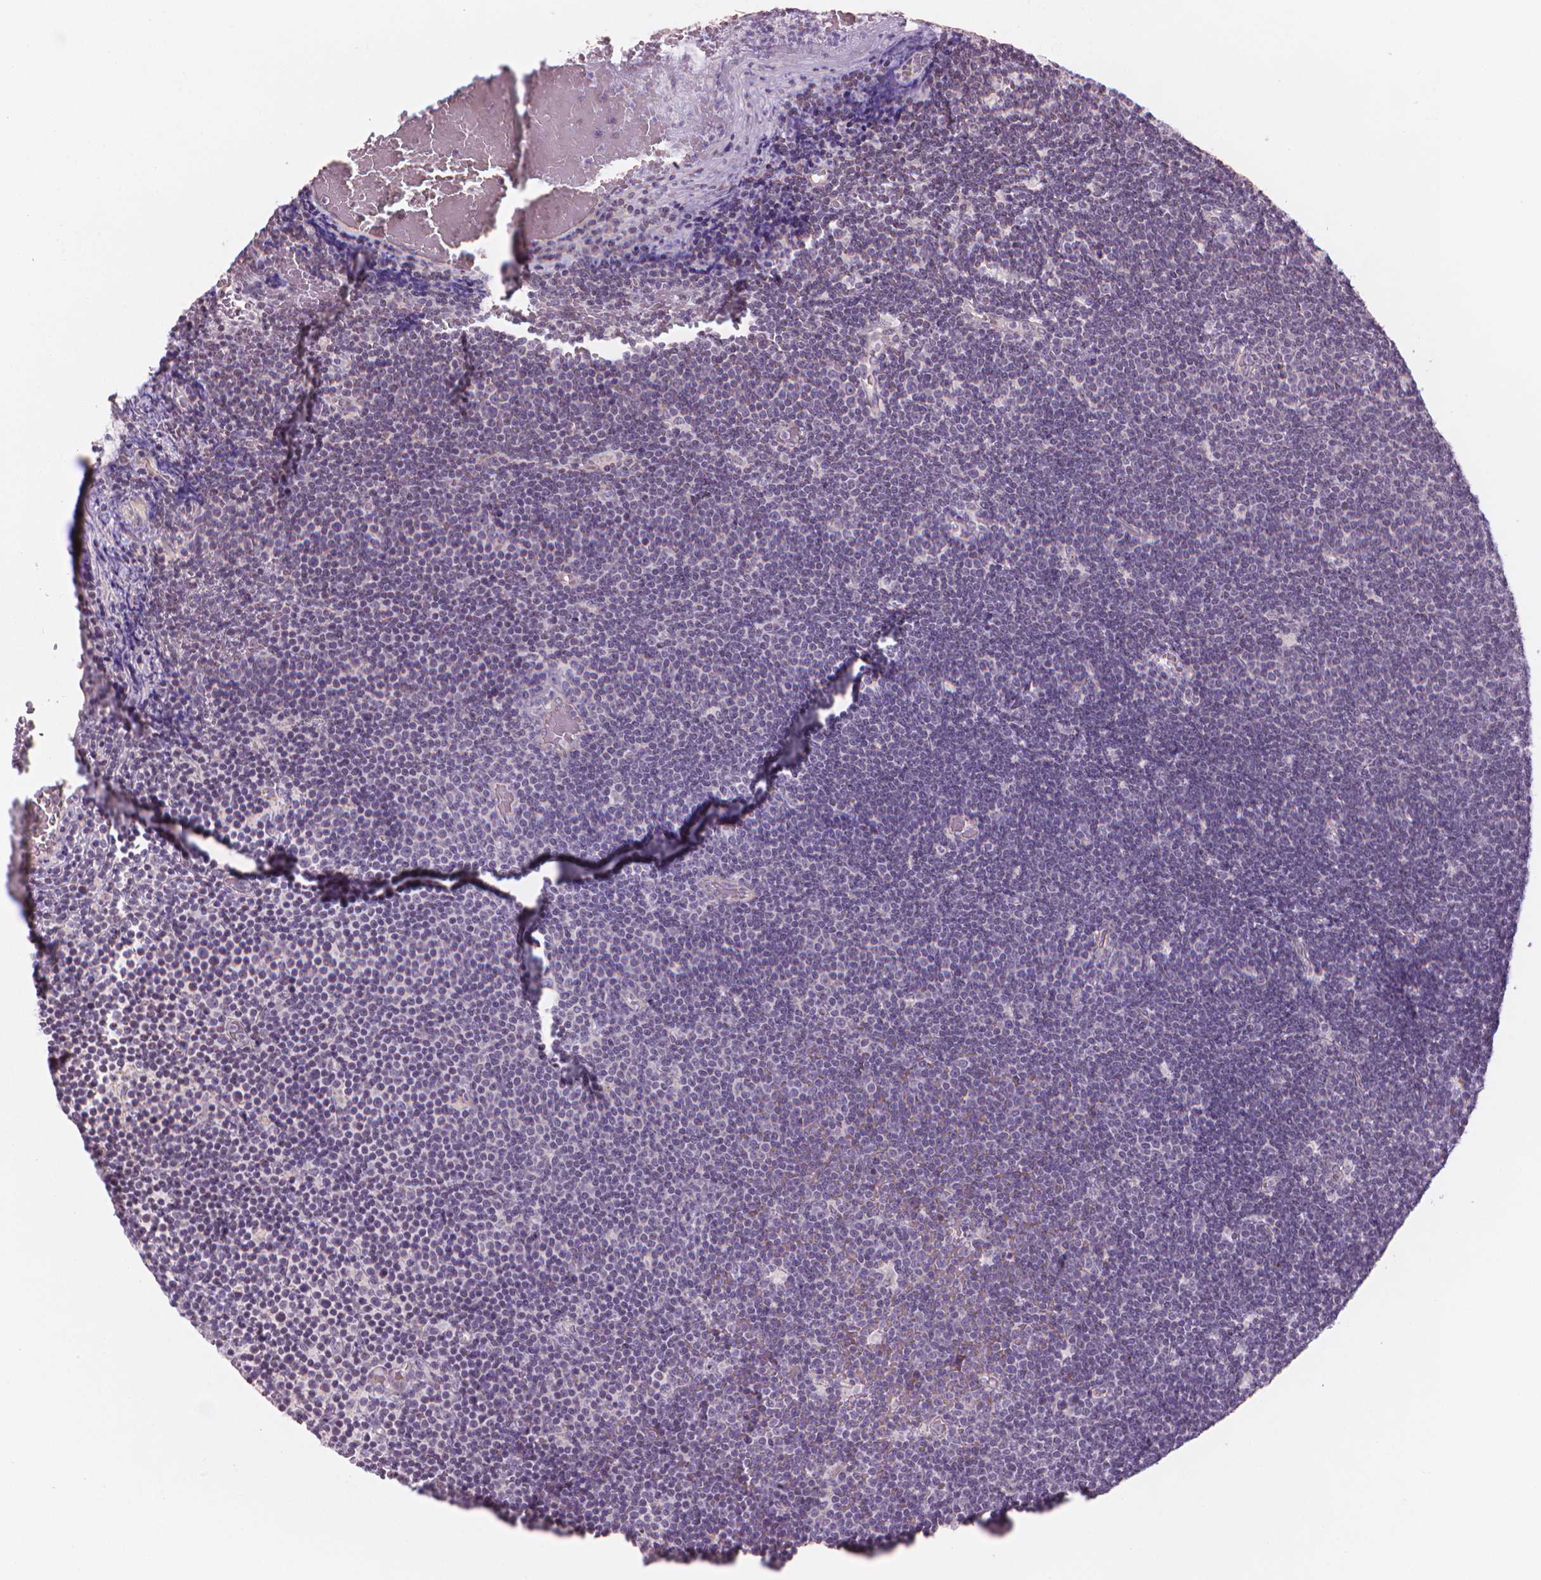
{"staining": {"intensity": "negative", "quantity": "none", "location": "none"}, "tissue": "lymphoma", "cell_type": "Tumor cells", "image_type": "cancer", "snomed": [{"axis": "morphology", "description": "Malignant lymphoma, non-Hodgkin's type, Low grade"}, {"axis": "topography", "description": "Brain"}], "caption": "Lymphoma stained for a protein using immunohistochemistry reveals no expression tumor cells.", "gene": "IFFO1", "patient": {"sex": "female", "age": 66}}